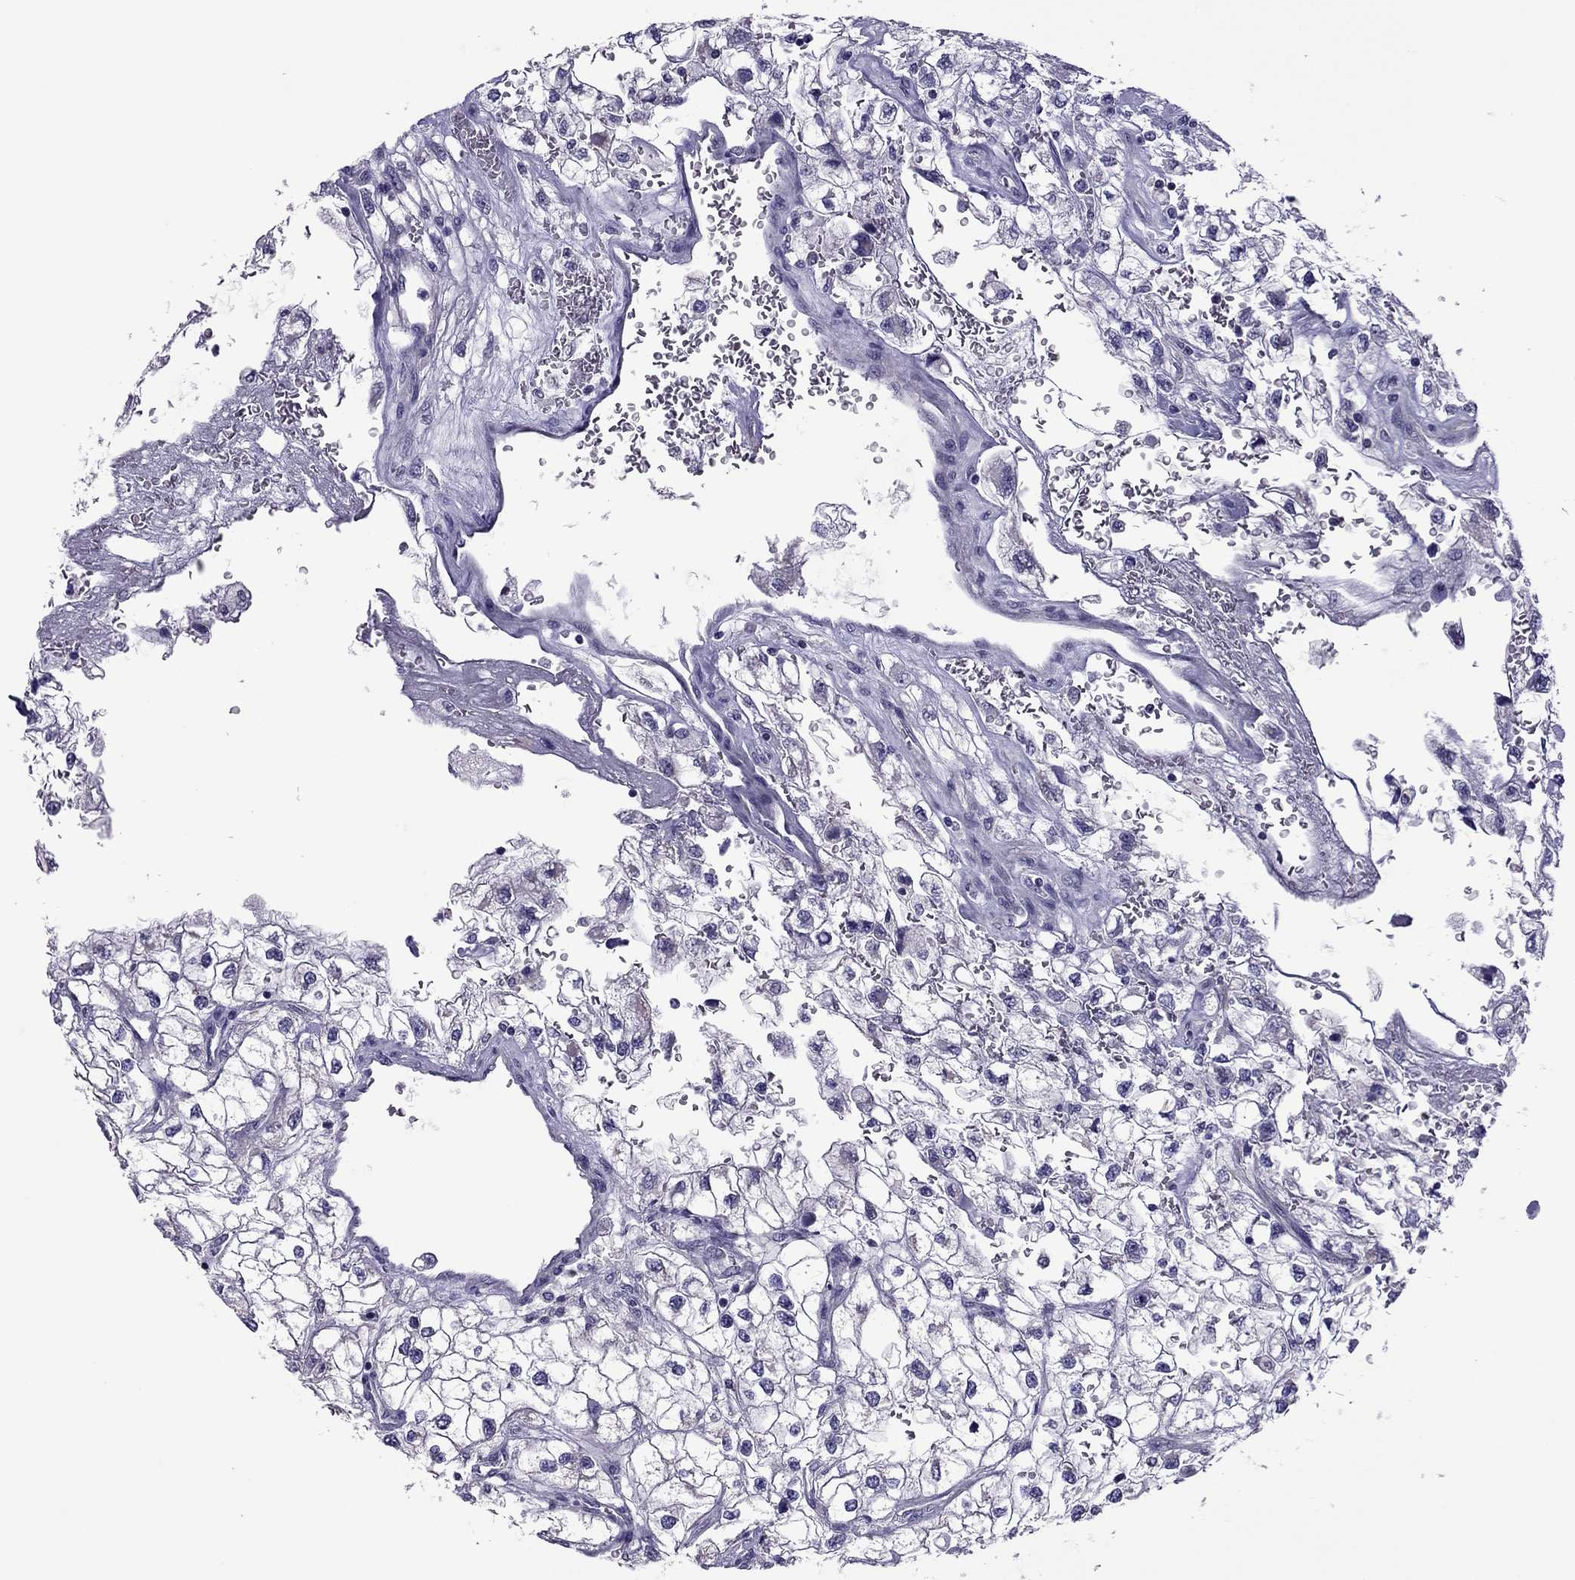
{"staining": {"intensity": "negative", "quantity": "none", "location": "none"}, "tissue": "renal cancer", "cell_type": "Tumor cells", "image_type": "cancer", "snomed": [{"axis": "morphology", "description": "Adenocarcinoma, NOS"}, {"axis": "topography", "description": "Kidney"}], "caption": "The micrograph displays no significant expression in tumor cells of adenocarcinoma (renal). Nuclei are stained in blue.", "gene": "SLC16A8", "patient": {"sex": "male", "age": 59}}